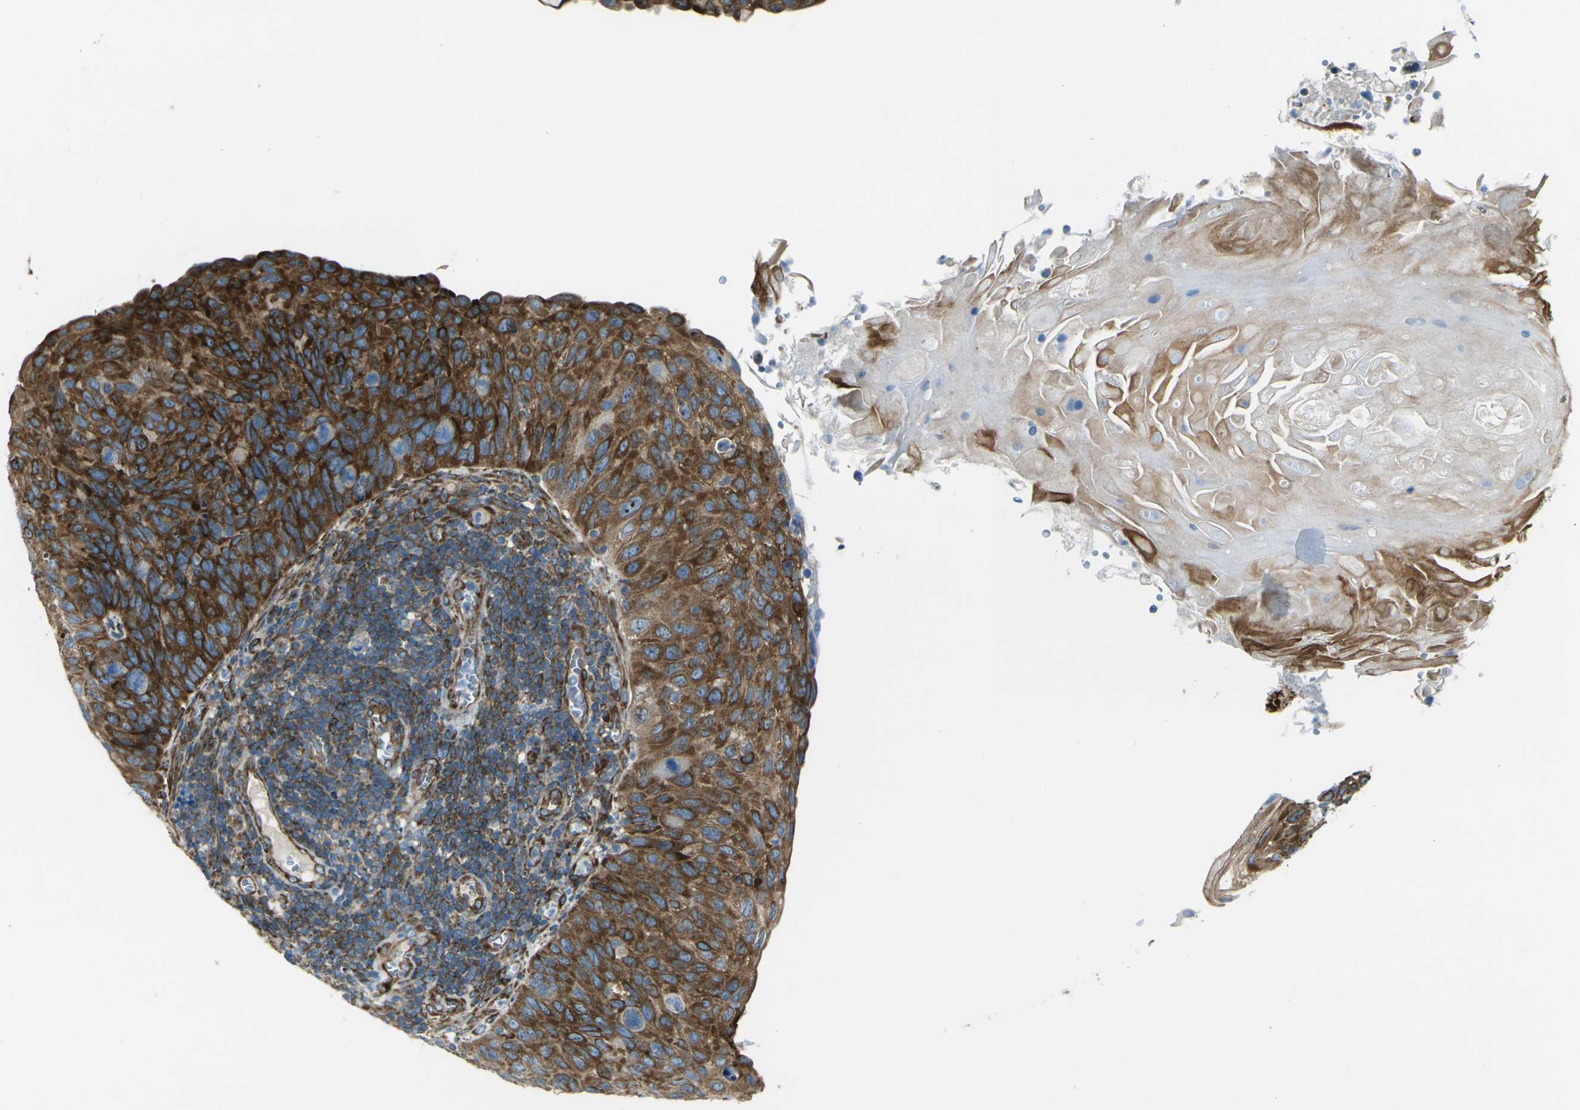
{"staining": {"intensity": "strong", "quantity": ">75%", "location": "cytoplasmic/membranous"}, "tissue": "cervical cancer", "cell_type": "Tumor cells", "image_type": "cancer", "snomed": [{"axis": "morphology", "description": "Squamous cell carcinoma, NOS"}, {"axis": "topography", "description": "Cervix"}], "caption": "Immunohistochemistry (IHC) (DAB) staining of human cervical cancer (squamous cell carcinoma) reveals strong cytoplasmic/membranous protein staining in about >75% of tumor cells.", "gene": "CELSR2", "patient": {"sex": "female", "age": 70}}